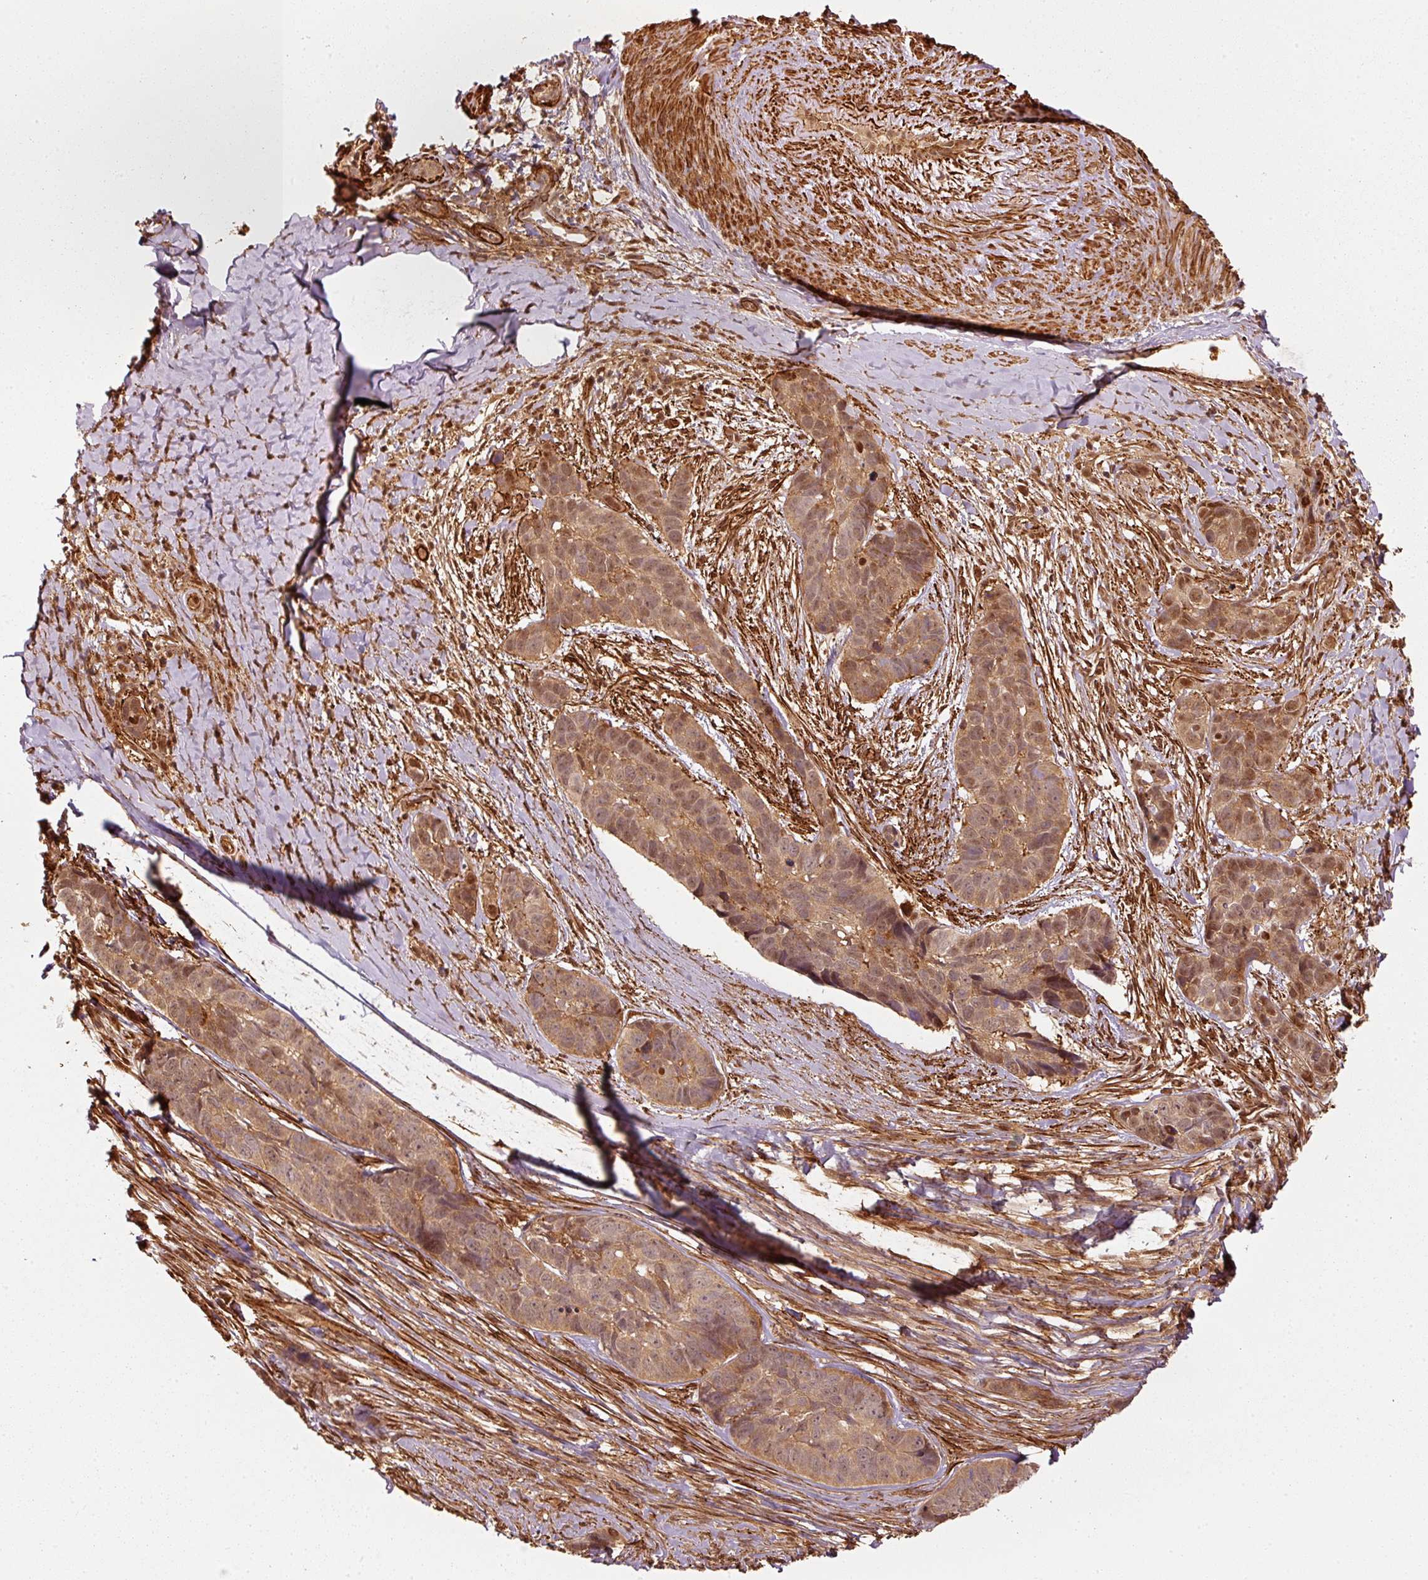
{"staining": {"intensity": "moderate", "quantity": ">75%", "location": "cytoplasmic/membranous,nuclear"}, "tissue": "skin cancer", "cell_type": "Tumor cells", "image_type": "cancer", "snomed": [{"axis": "morphology", "description": "Basal cell carcinoma"}, {"axis": "topography", "description": "Skin"}], "caption": "The immunohistochemical stain labels moderate cytoplasmic/membranous and nuclear positivity in tumor cells of skin basal cell carcinoma tissue.", "gene": "PSMD1", "patient": {"sex": "female", "age": 82}}